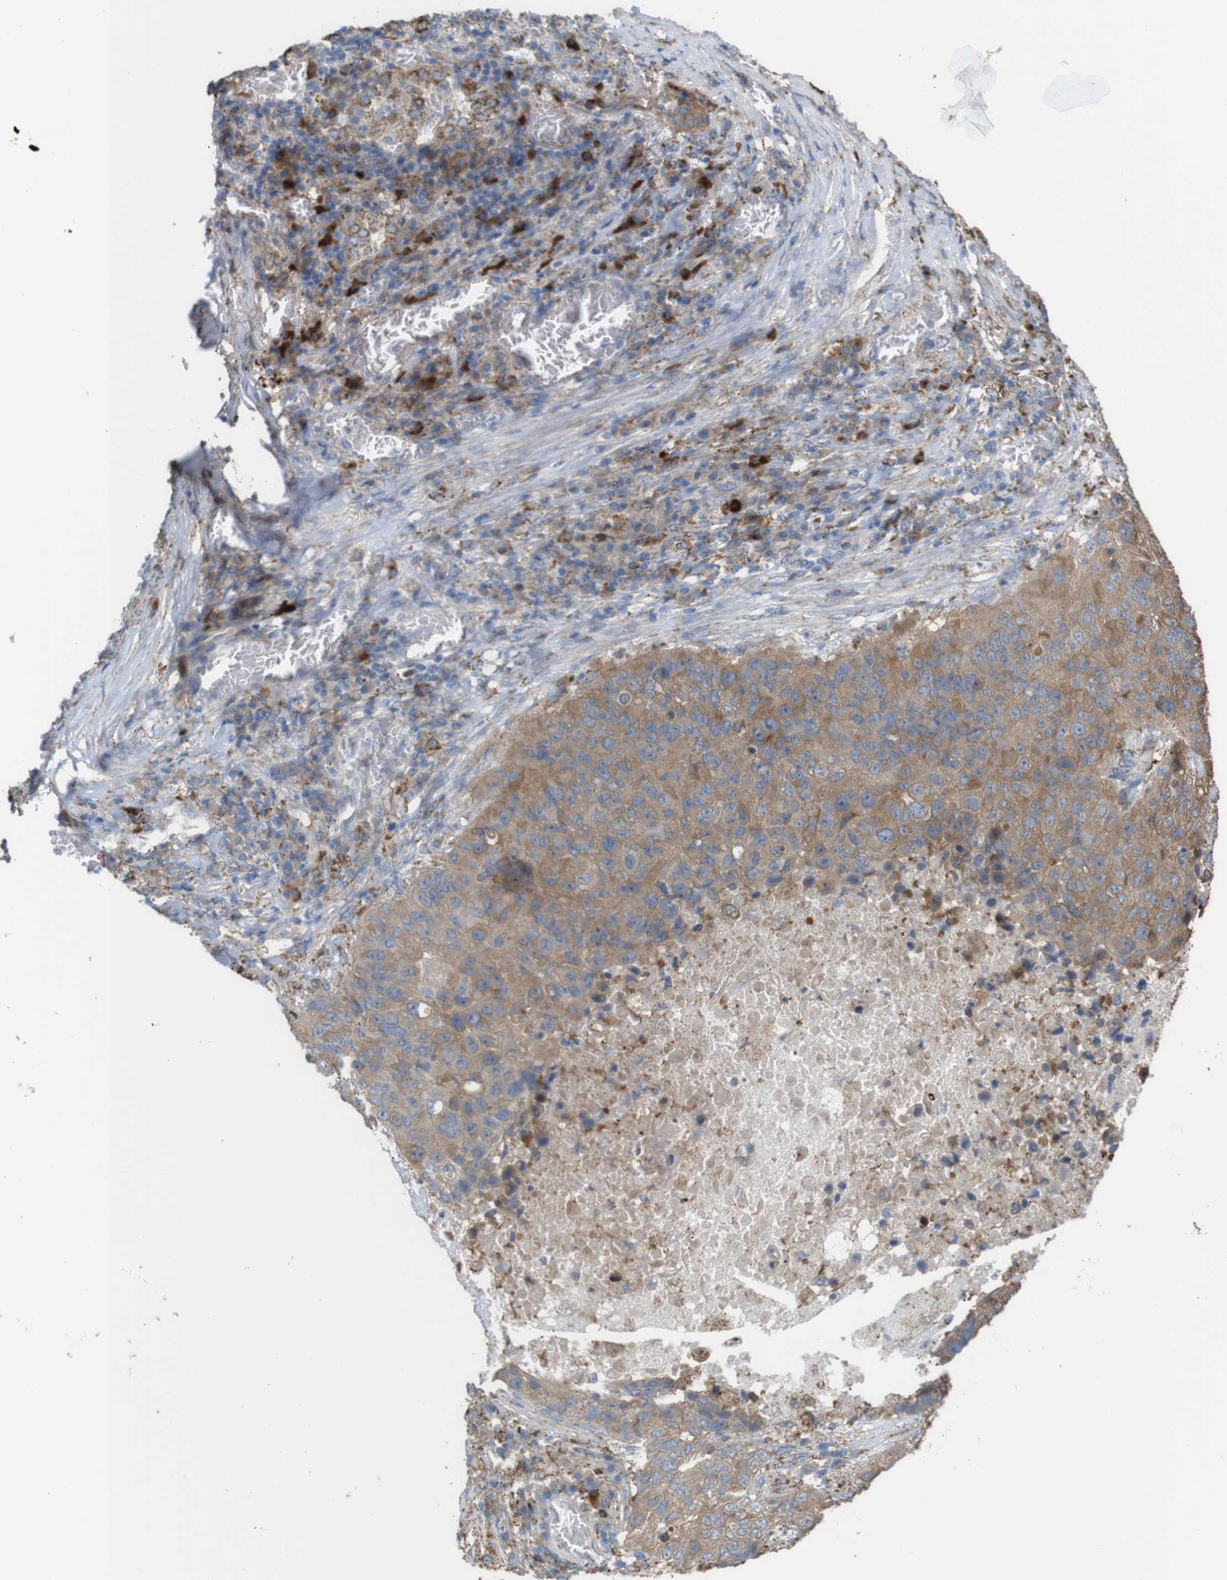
{"staining": {"intensity": "moderate", "quantity": ">75%", "location": "cytoplasmic/membranous"}, "tissue": "lung cancer", "cell_type": "Tumor cells", "image_type": "cancer", "snomed": [{"axis": "morphology", "description": "Squamous cell carcinoma, NOS"}, {"axis": "topography", "description": "Lung"}], "caption": "The image displays staining of lung squamous cell carcinoma, revealing moderate cytoplasmic/membranous protein staining (brown color) within tumor cells. (Stains: DAB in brown, nuclei in blue, Microscopy: brightfield microscopy at high magnification).", "gene": "PTPRR", "patient": {"sex": "male", "age": 57}}